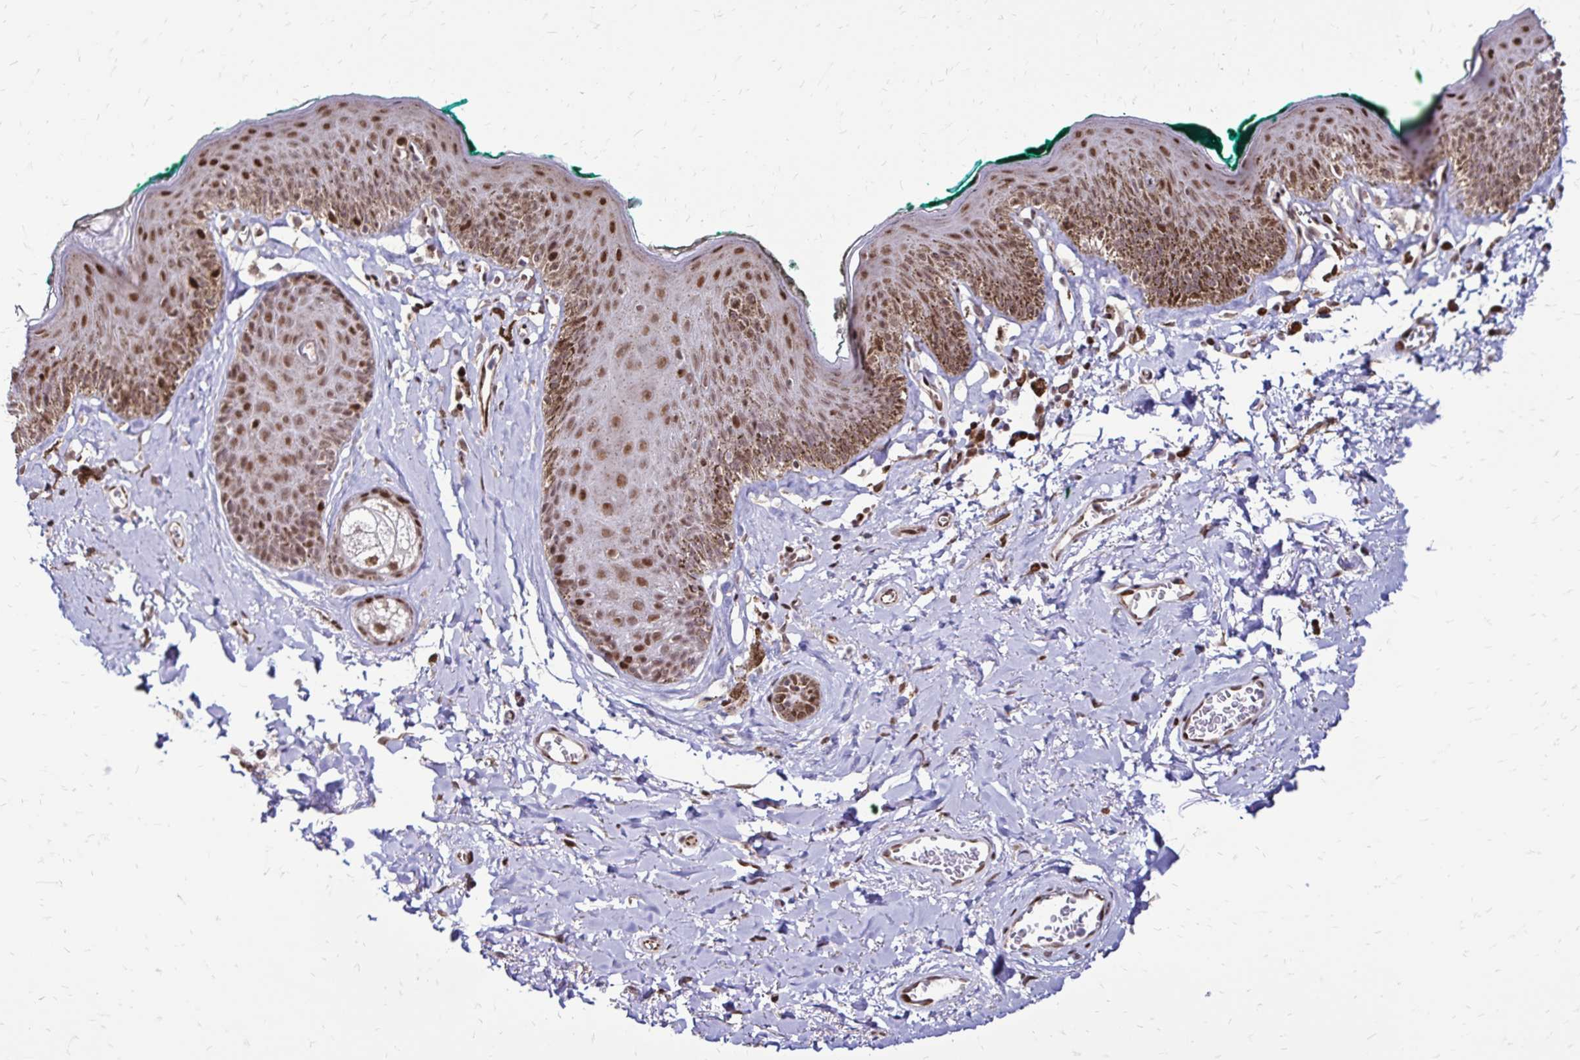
{"staining": {"intensity": "moderate", "quantity": ">75%", "location": "cytoplasmic/membranous,nuclear"}, "tissue": "skin", "cell_type": "Epidermal cells", "image_type": "normal", "snomed": [{"axis": "morphology", "description": "Normal tissue, NOS"}, {"axis": "topography", "description": "Vulva"}, {"axis": "topography", "description": "Peripheral nerve tissue"}], "caption": "Skin stained with immunohistochemistry demonstrates moderate cytoplasmic/membranous,nuclear expression in approximately >75% of epidermal cells.", "gene": "TOB1", "patient": {"sex": "female", "age": 66}}